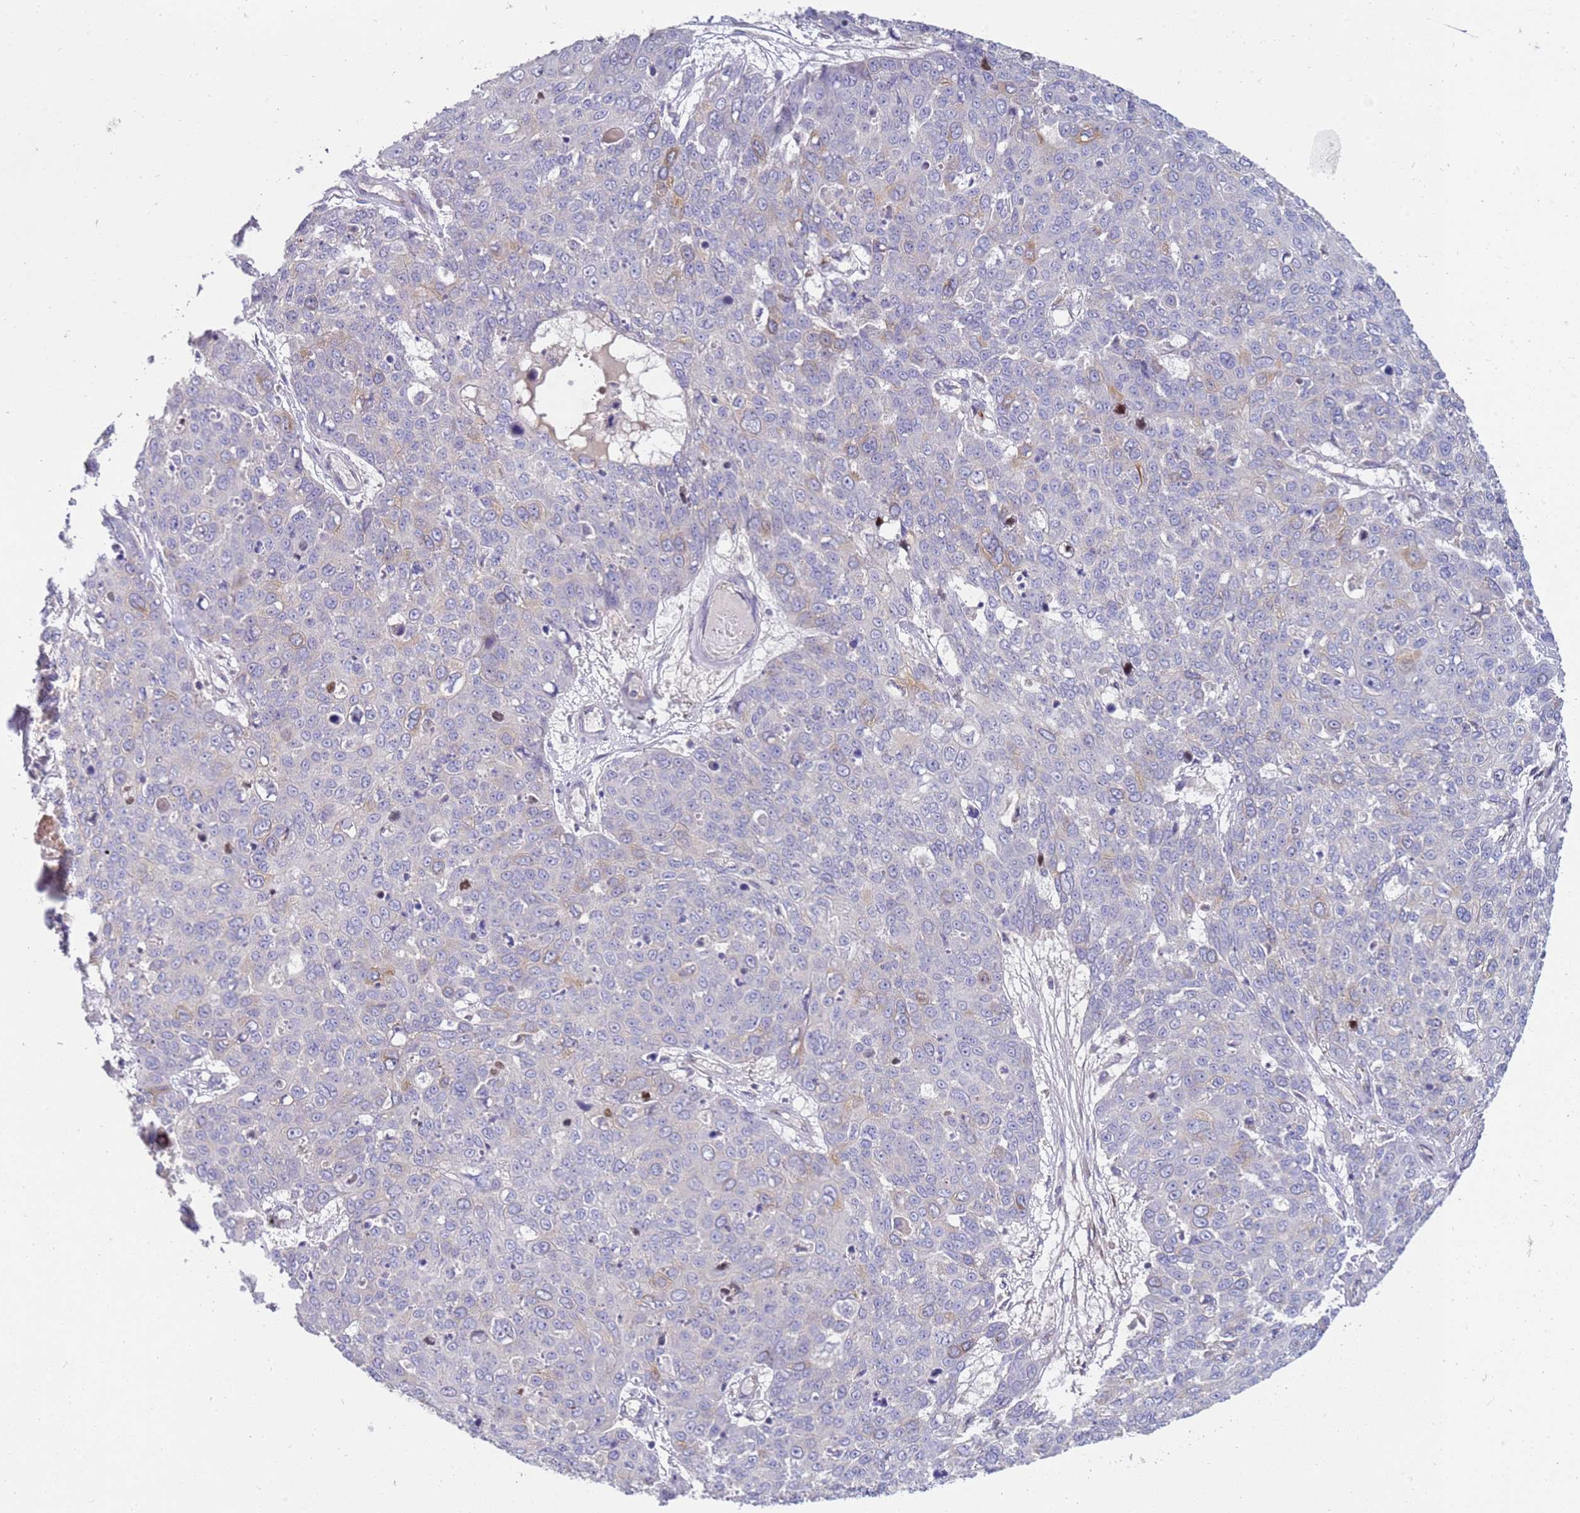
{"staining": {"intensity": "weak", "quantity": "<25%", "location": "cytoplasmic/membranous"}, "tissue": "skin cancer", "cell_type": "Tumor cells", "image_type": "cancer", "snomed": [{"axis": "morphology", "description": "Squamous cell carcinoma, NOS"}, {"axis": "topography", "description": "Skin"}], "caption": "A micrograph of human skin squamous cell carcinoma is negative for staining in tumor cells. (Immunohistochemistry (ihc), brightfield microscopy, high magnification).", "gene": "NMUR2", "patient": {"sex": "male", "age": 71}}